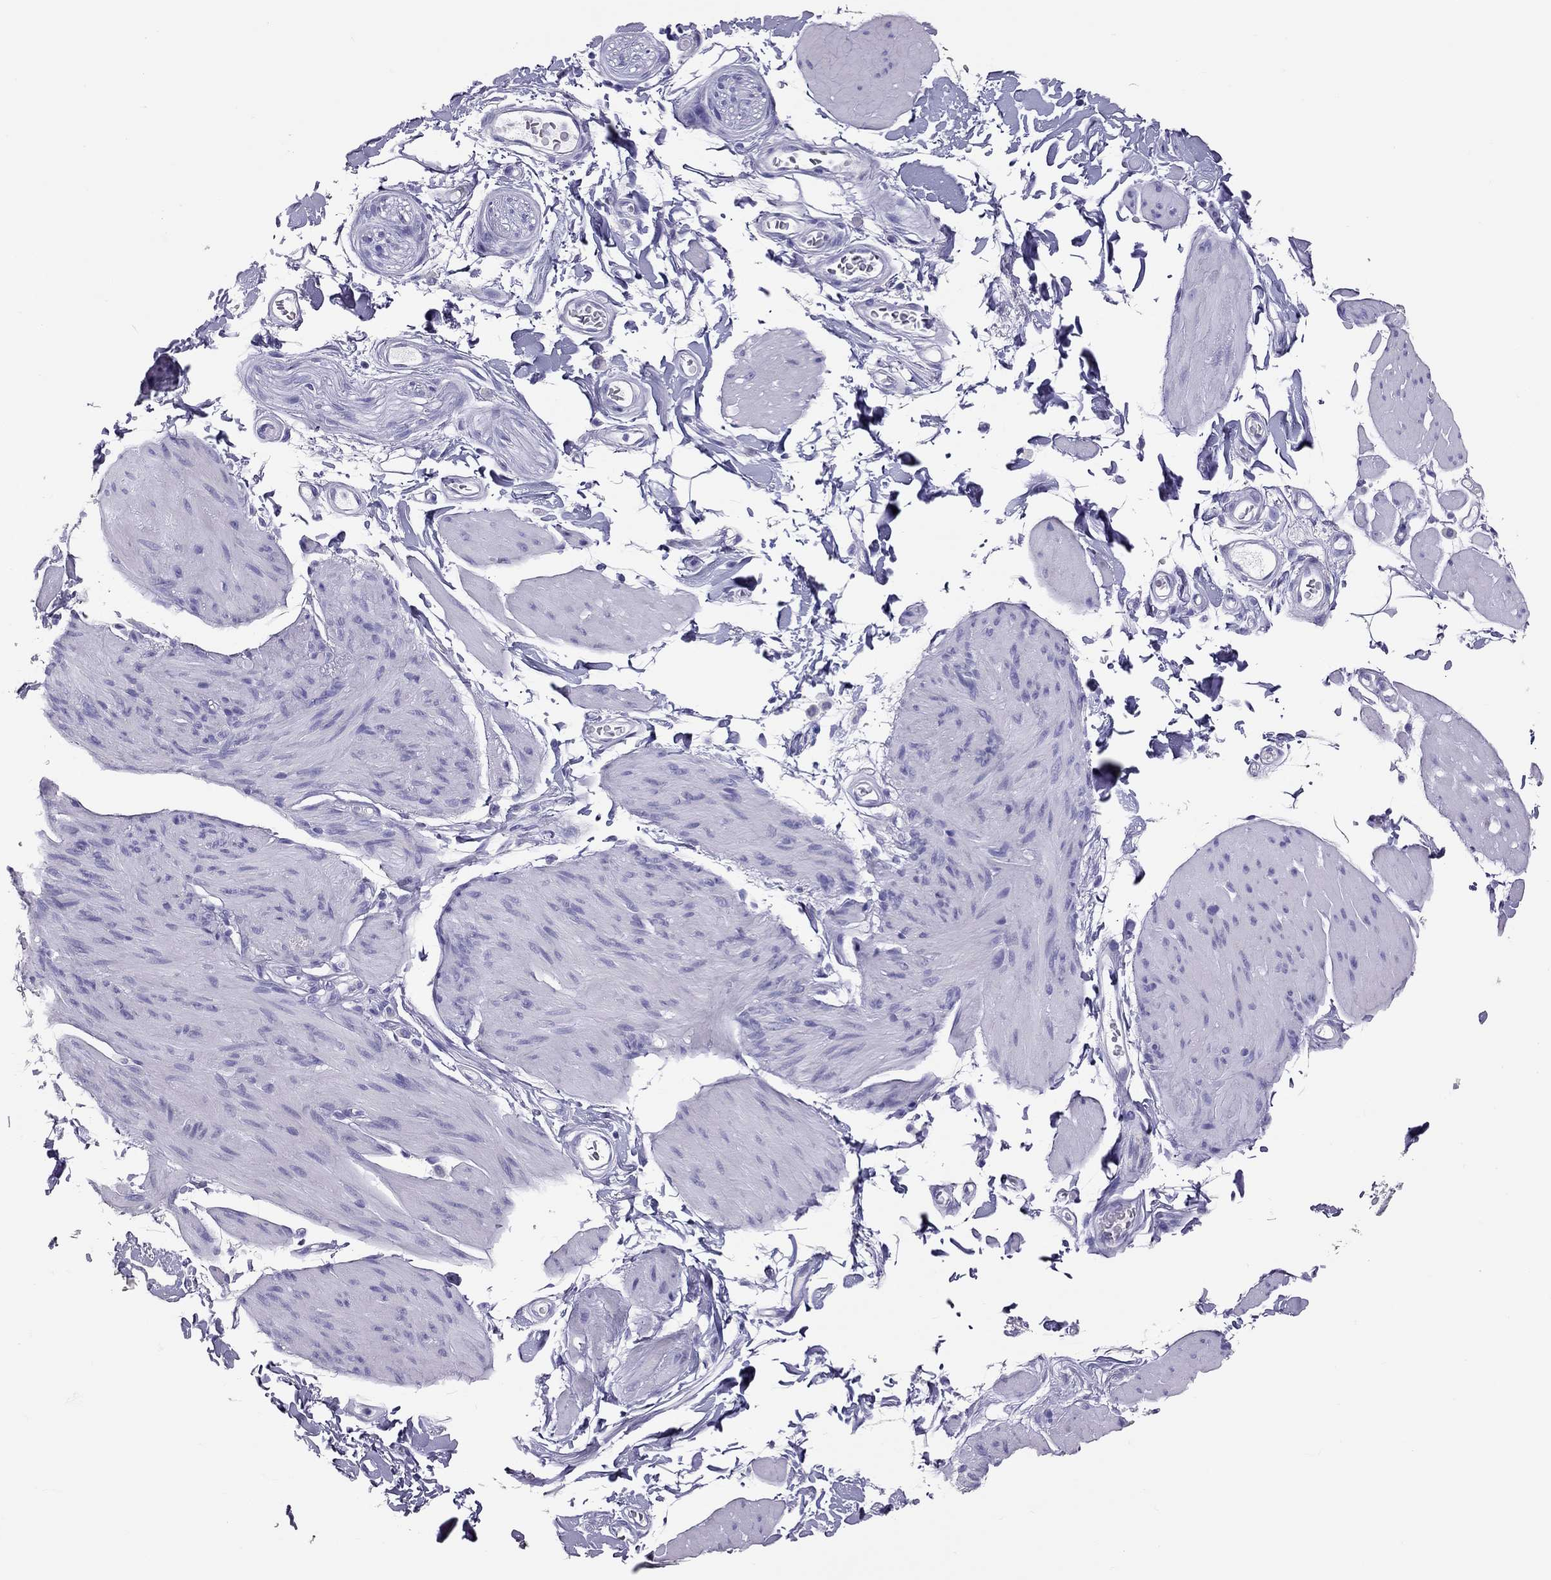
{"staining": {"intensity": "negative", "quantity": "none", "location": "none"}, "tissue": "smooth muscle", "cell_type": "Smooth muscle cells", "image_type": "normal", "snomed": [{"axis": "morphology", "description": "Normal tissue, NOS"}, {"axis": "topography", "description": "Adipose tissue"}, {"axis": "topography", "description": "Smooth muscle"}, {"axis": "topography", "description": "Peripheral nerve tissue"}], "caption": "IHC photomicrograph of unremarkable smooth muscle: human smooth muscle stained with DAB (3,3'-diaminobenzidine) exhibits no significant protein staining in smooth muscle cells. The staining is performed using DAB brown chromogen with nuclei counter-stained in using hematoxylin.", "gene": "PSMB11", "patient": {"sex": "male", "age": 83}}